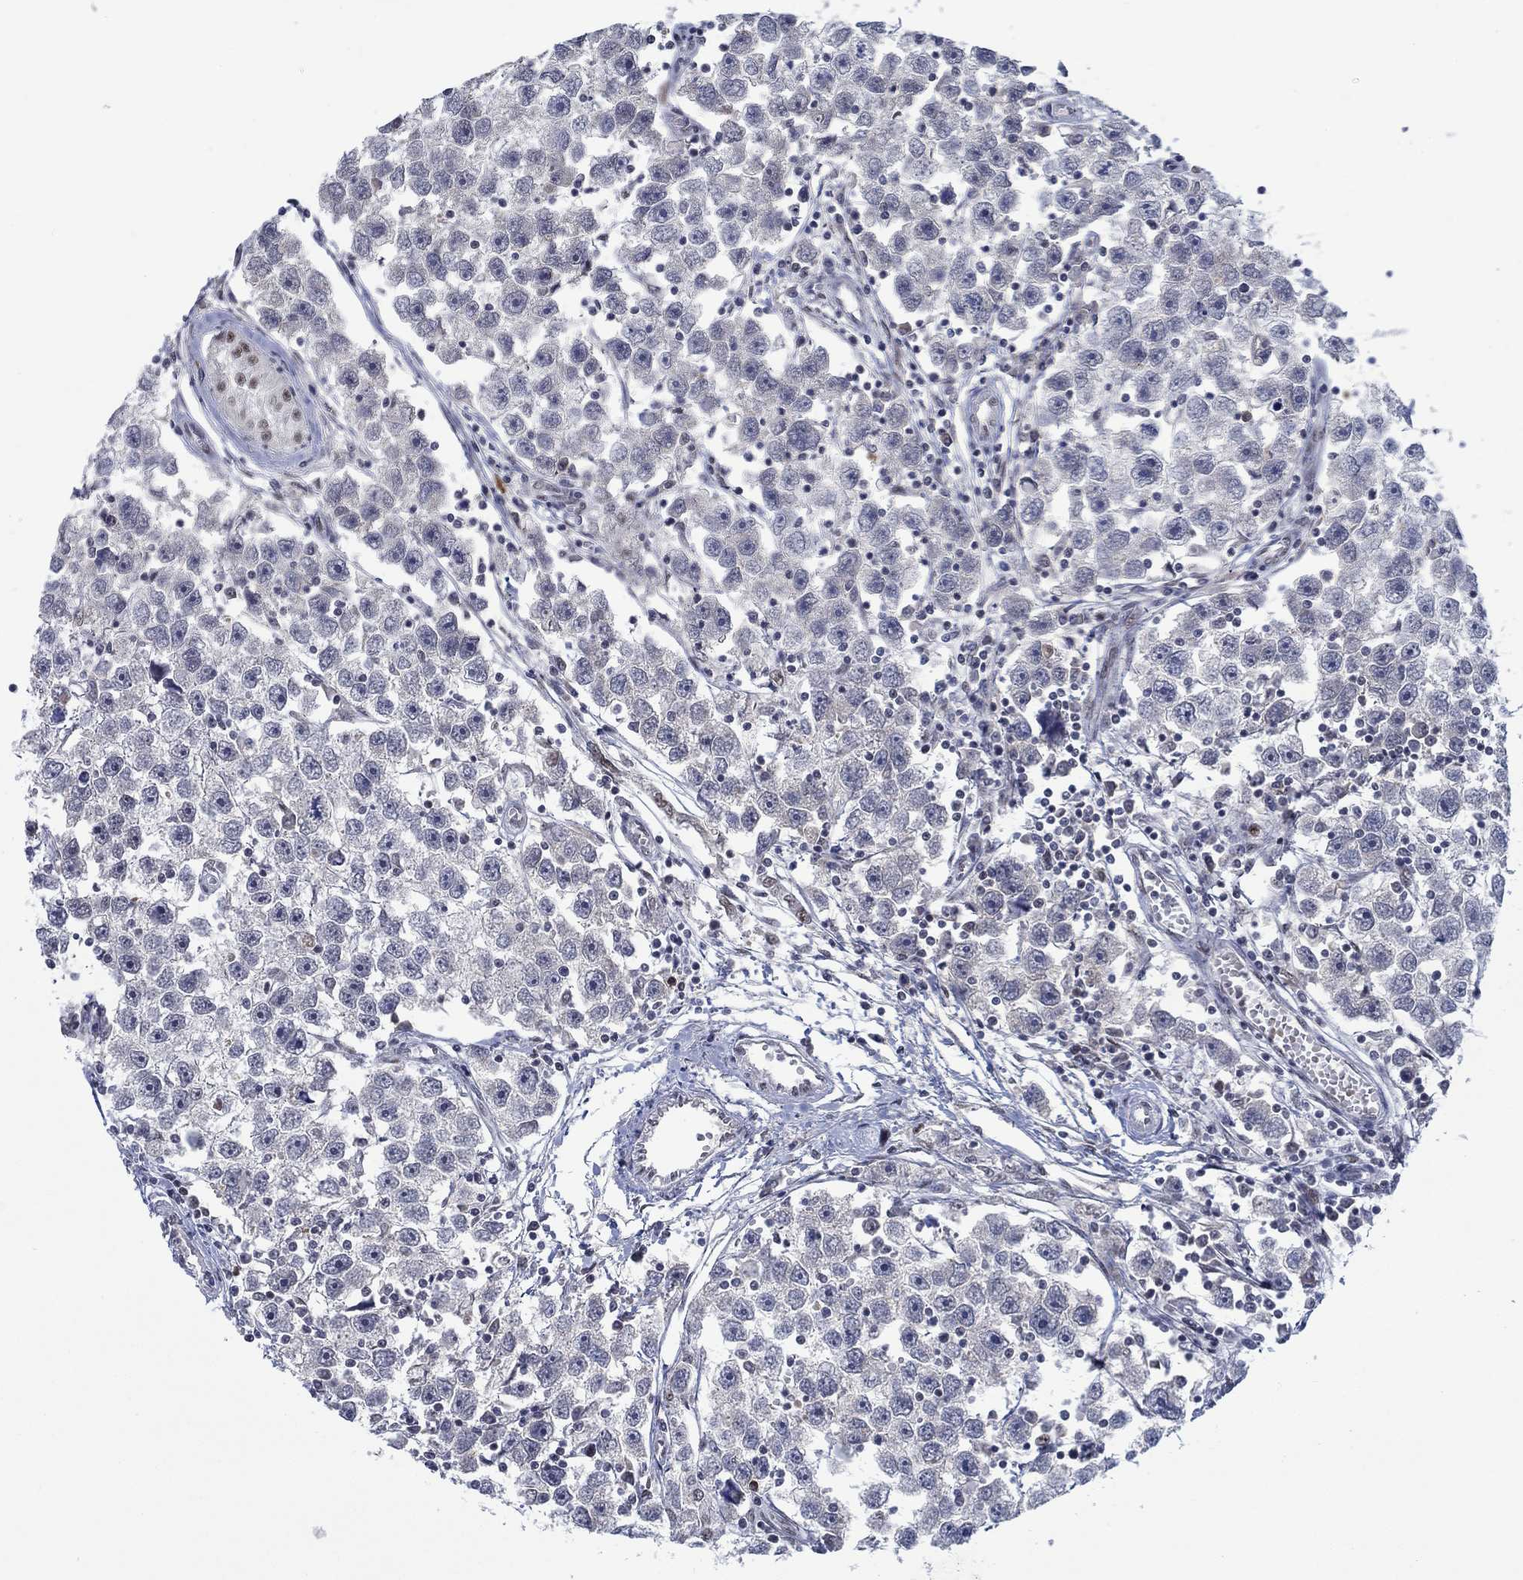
{"staining": {"intensity": "negative", "quantity": "none", "location": "none"}, "tissue": "testis cancer", "cell_type": "Tumor cells", "image_type": "cancer", "snomed": [{"axis": "morphology", "description": "Seminoma, NOS"}, {"axis": "topography", "description": "Testis"}], "caption": "DAB (3,3'-diaminobenzidine) immunohistochemical staining of testis cancer (seminoma) shows no significant expression in tumor cells.", "gene": "HTN1", "patient": {"sex": "male", "age": 30}}